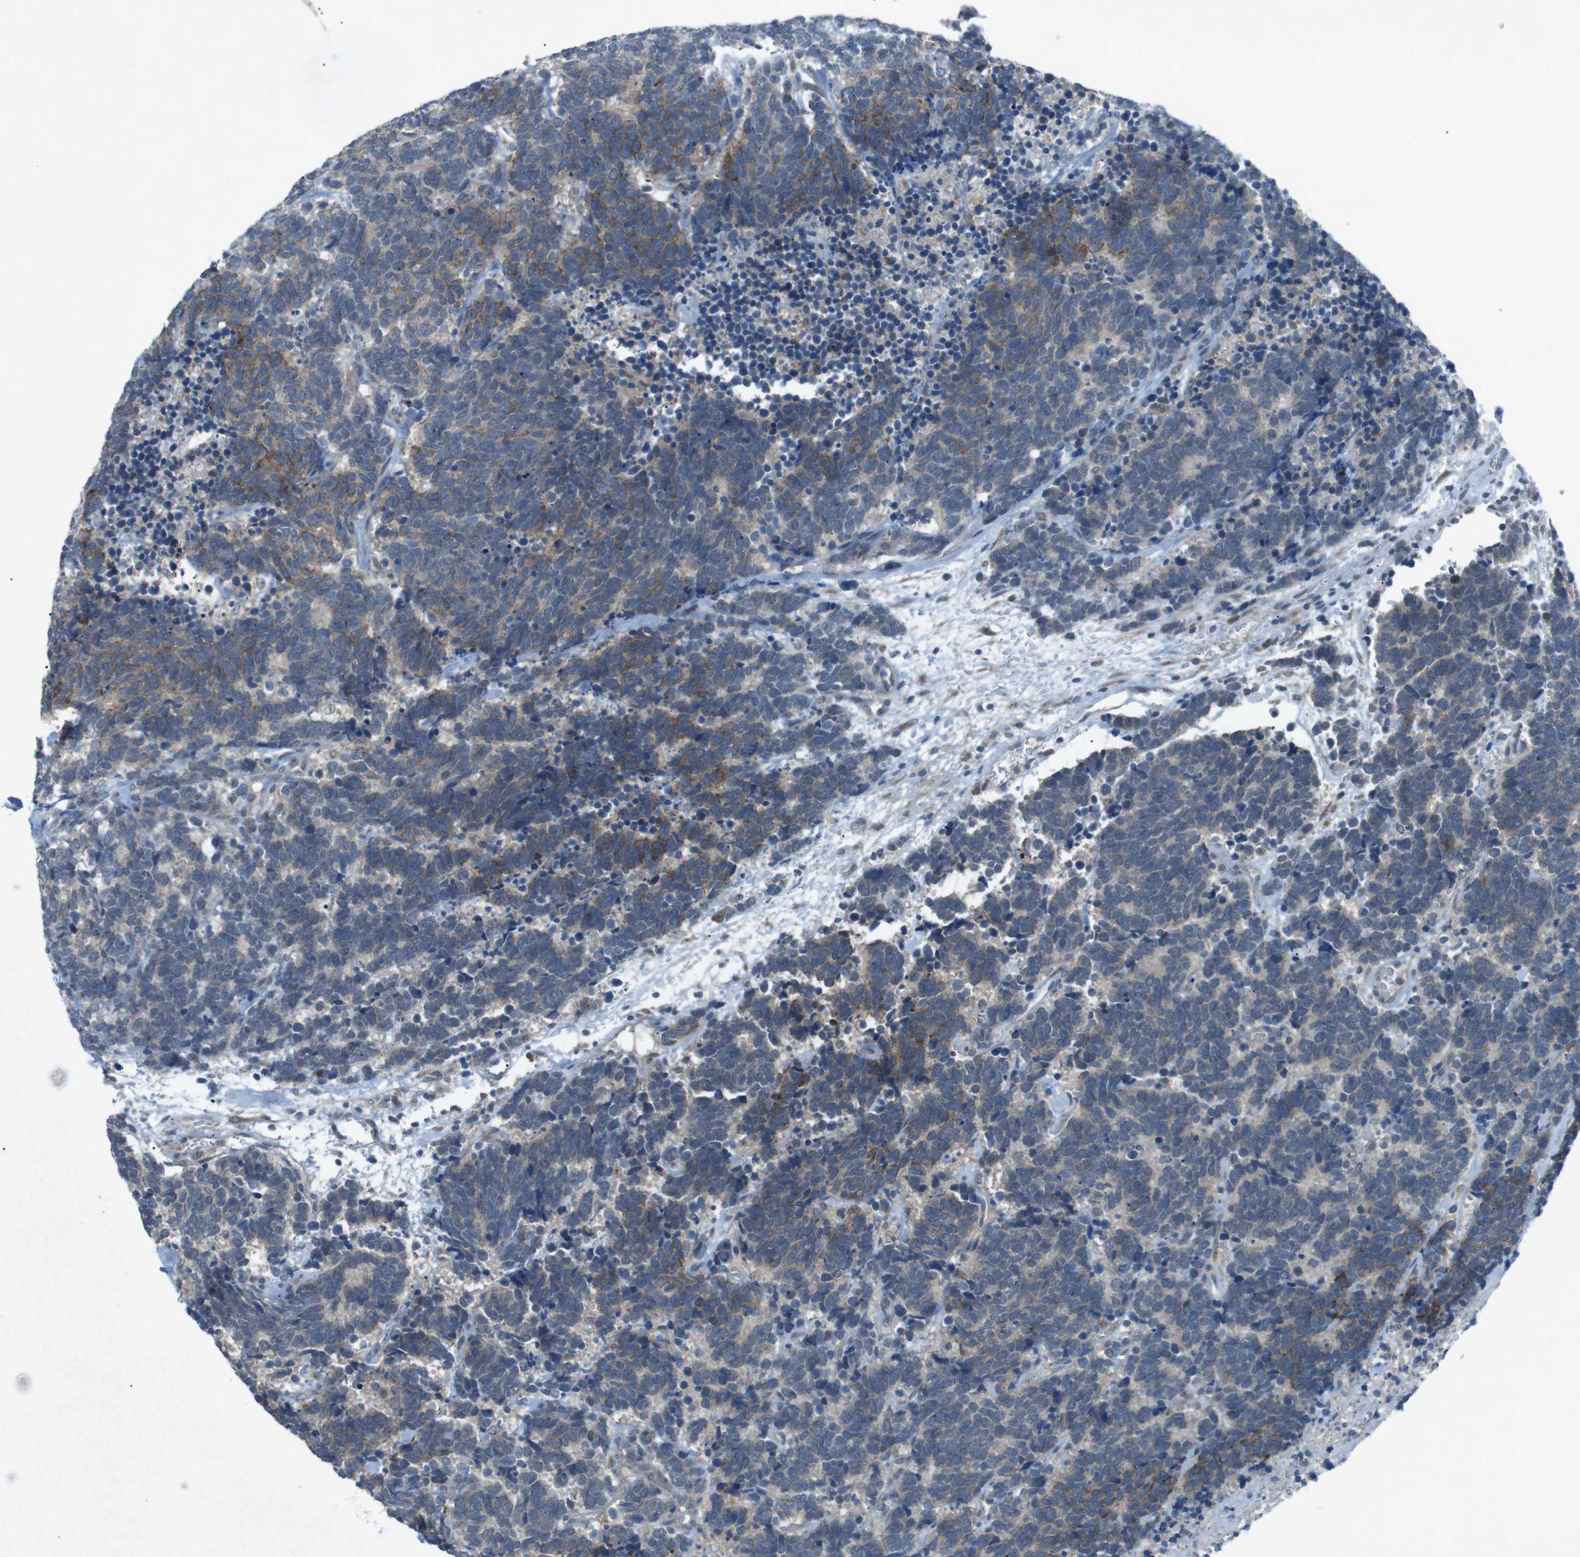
{"staining": {"intensity": "moderate", "quantity": "<25%", "location": "cytoplasmic/membranous"}, "tissue": "carcinoid", "cell_type": "Tumor cells", "image_type": "cancer", "snomed": [{"axis": "morphology", "description": "Carcinoma, NOS"}, {"axis": "morphology", "description": "Carcinoid, malignant, NOS"}, {"axis": "topography", "description": "Urinary bladder"}], "caption": "Tumor cells show moderate cytoplasmic/membranous staining in about <25% of cells in carcinoma. (Brightfield microscopy of DAB IHC at high magnification).", "gene": "FCRLA", "patient": {"sex": "male", "age": 57}}